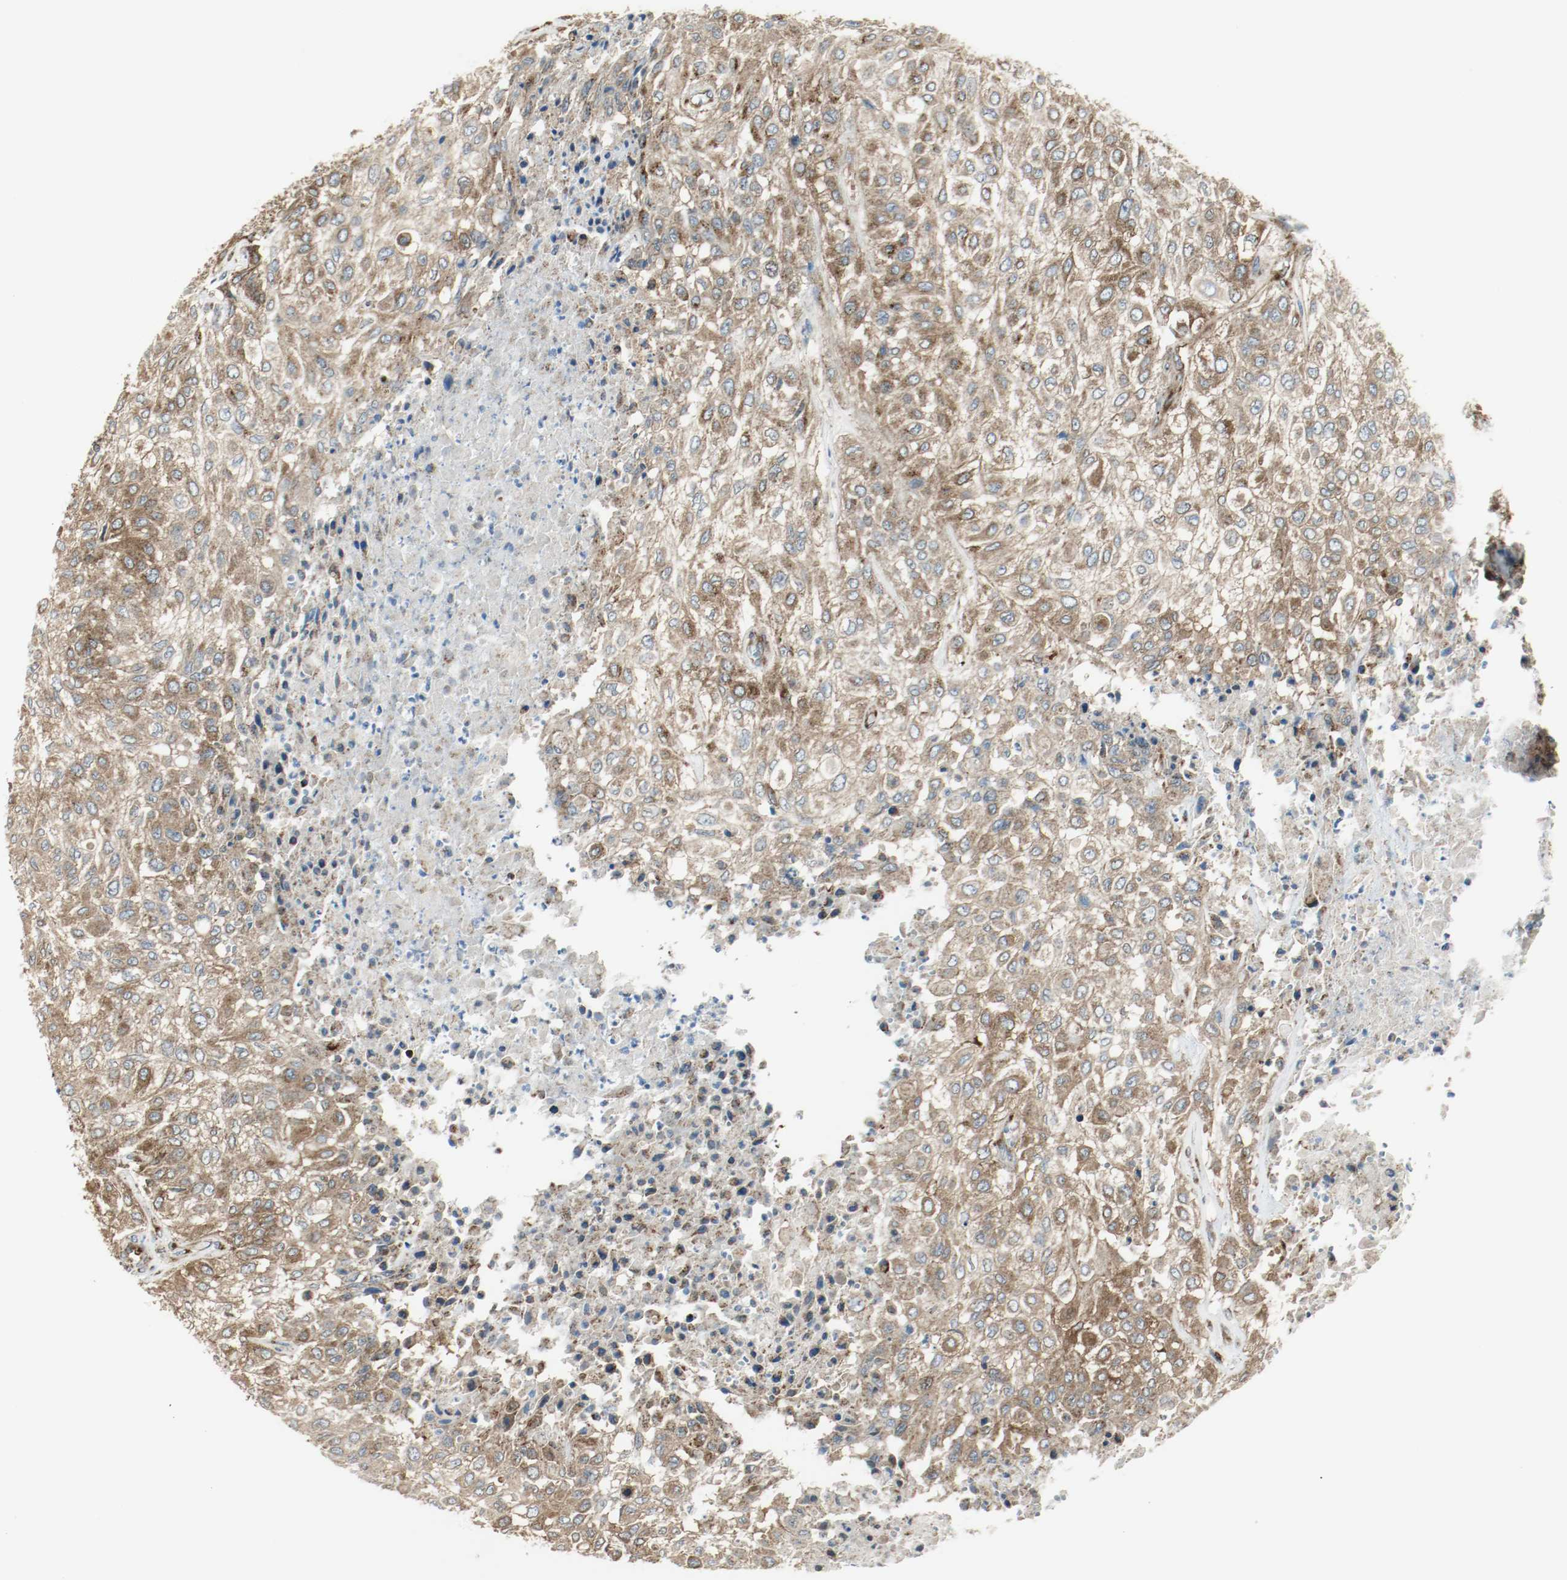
{"staining": {"intensity": "strong", "quantity": ">75%", "location": "cytoplasmic/membranous"}, "tissue": "urothelial cancer", "cell_type": "Tumor cells", "image_type": "cancer", "snomed": [{"axis": "morphology", "description": "Urothelial carcinoma, High grade"}, {"axis": "topography", "description": "Urinary bladder"}], "caption": "IHC of urothelial cancer displays high levels of strong cytoplasmic/membranous positivity in about >75% of tumor cells.", "gene": "PLCG1", "patient": {"sex": "male", "age": 57}}